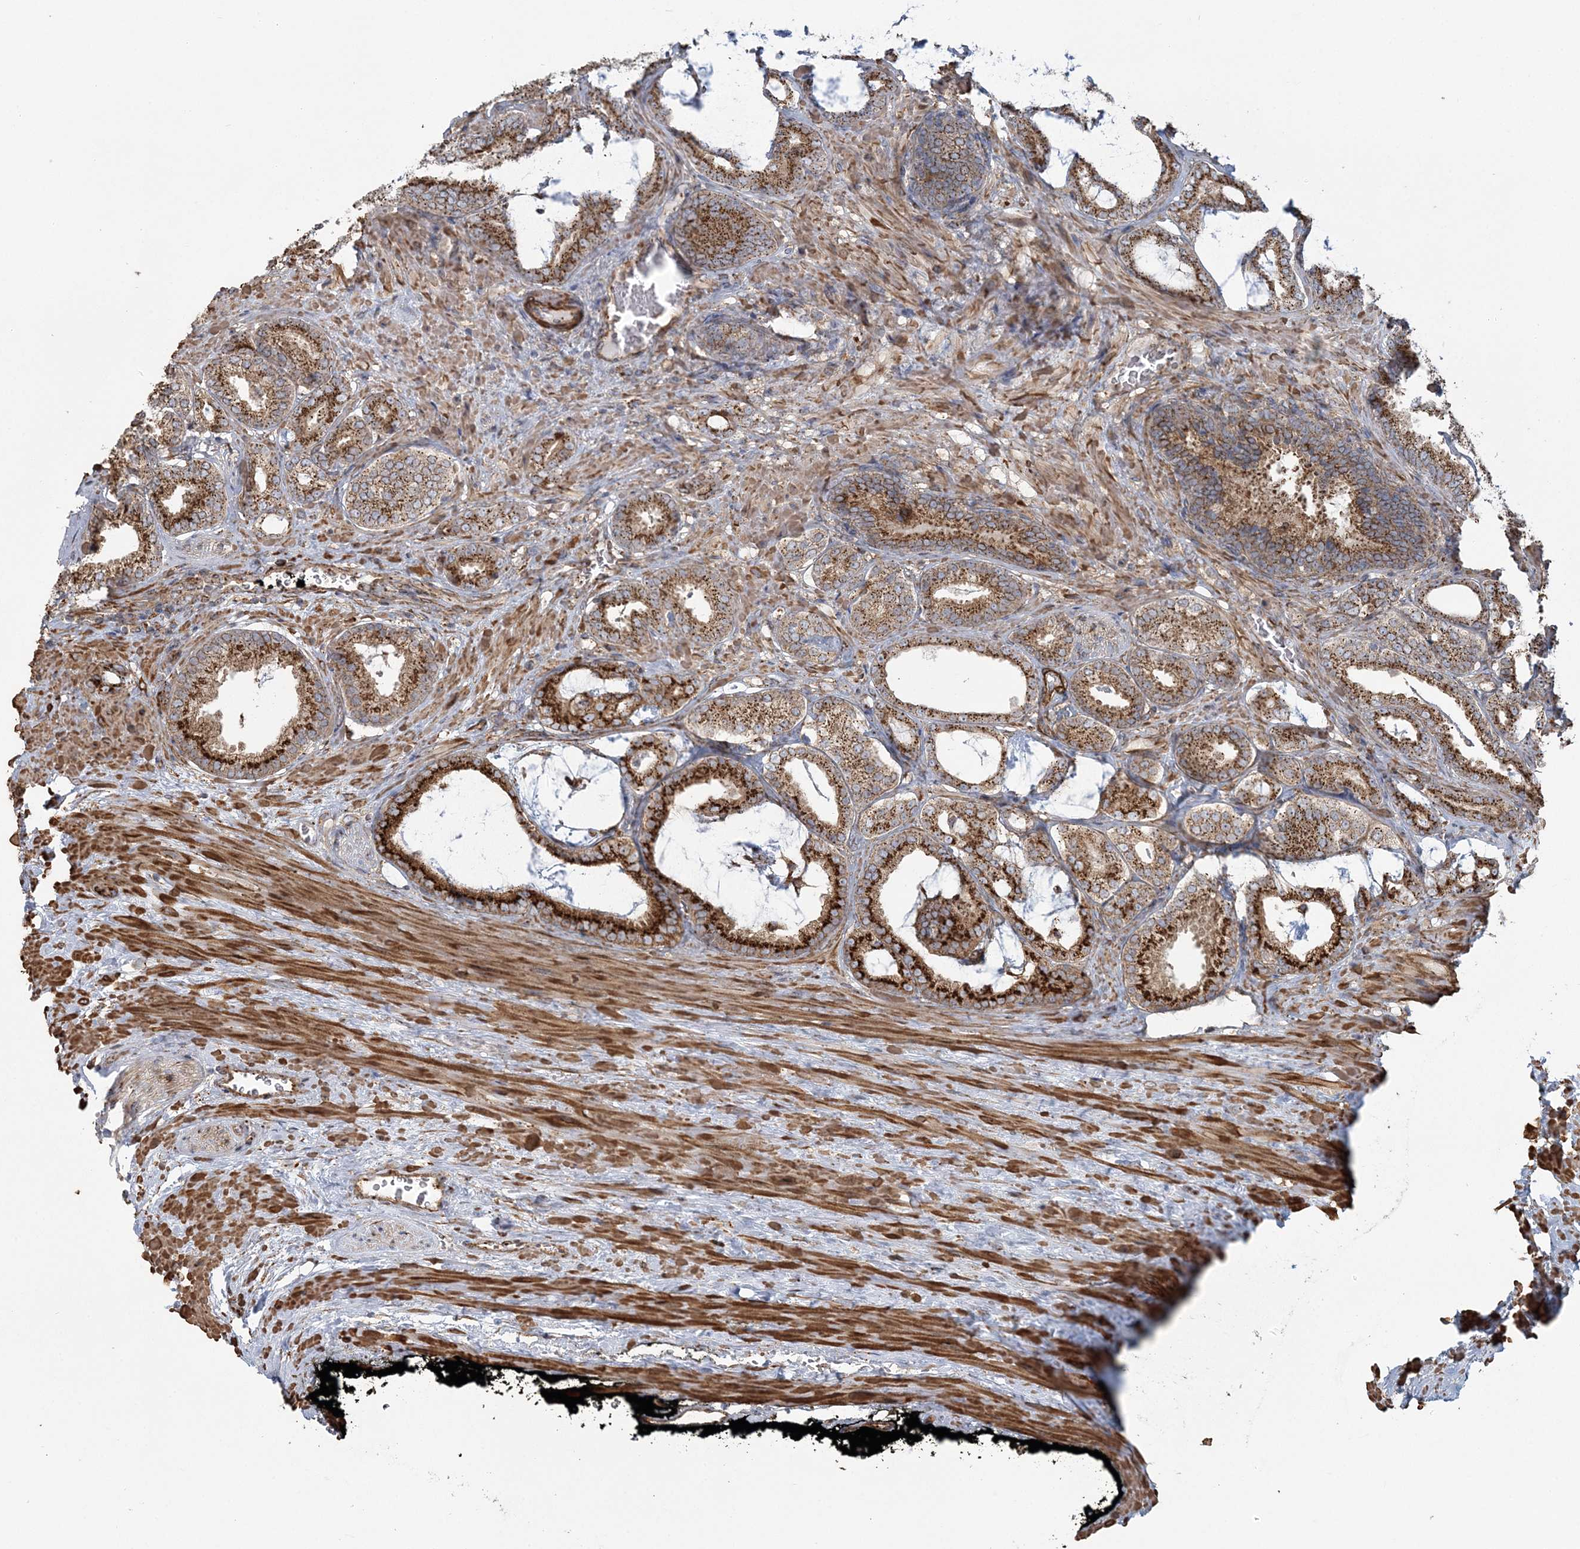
{"staining": {"intensity": "strong", "quantity": ">75%", "location": "cytoplasmic/membranous"}, "tissue": "prostate cancer", "cell_type": "Tumor cells", "image_type": "cancer", "snomed": [{"axis": "morphology", "description": "Adenocarcinoma, Low grade"}, {"axis": "topography", "description": "Prostate"}], "caption": "Immunohistochemistry histopathology image of neoplastic tissue: prostate cancer (adenocarcinoma (low-grade)) stained using IHC shows high levels of strong protein expression localized specifically in the cytoplasmic/membranous of tumor cells, appearing as a cytoplasmic/membranous brown color.", "gene": "TRAF3IP2", "patient": {"sex": "male", "age": 71}}